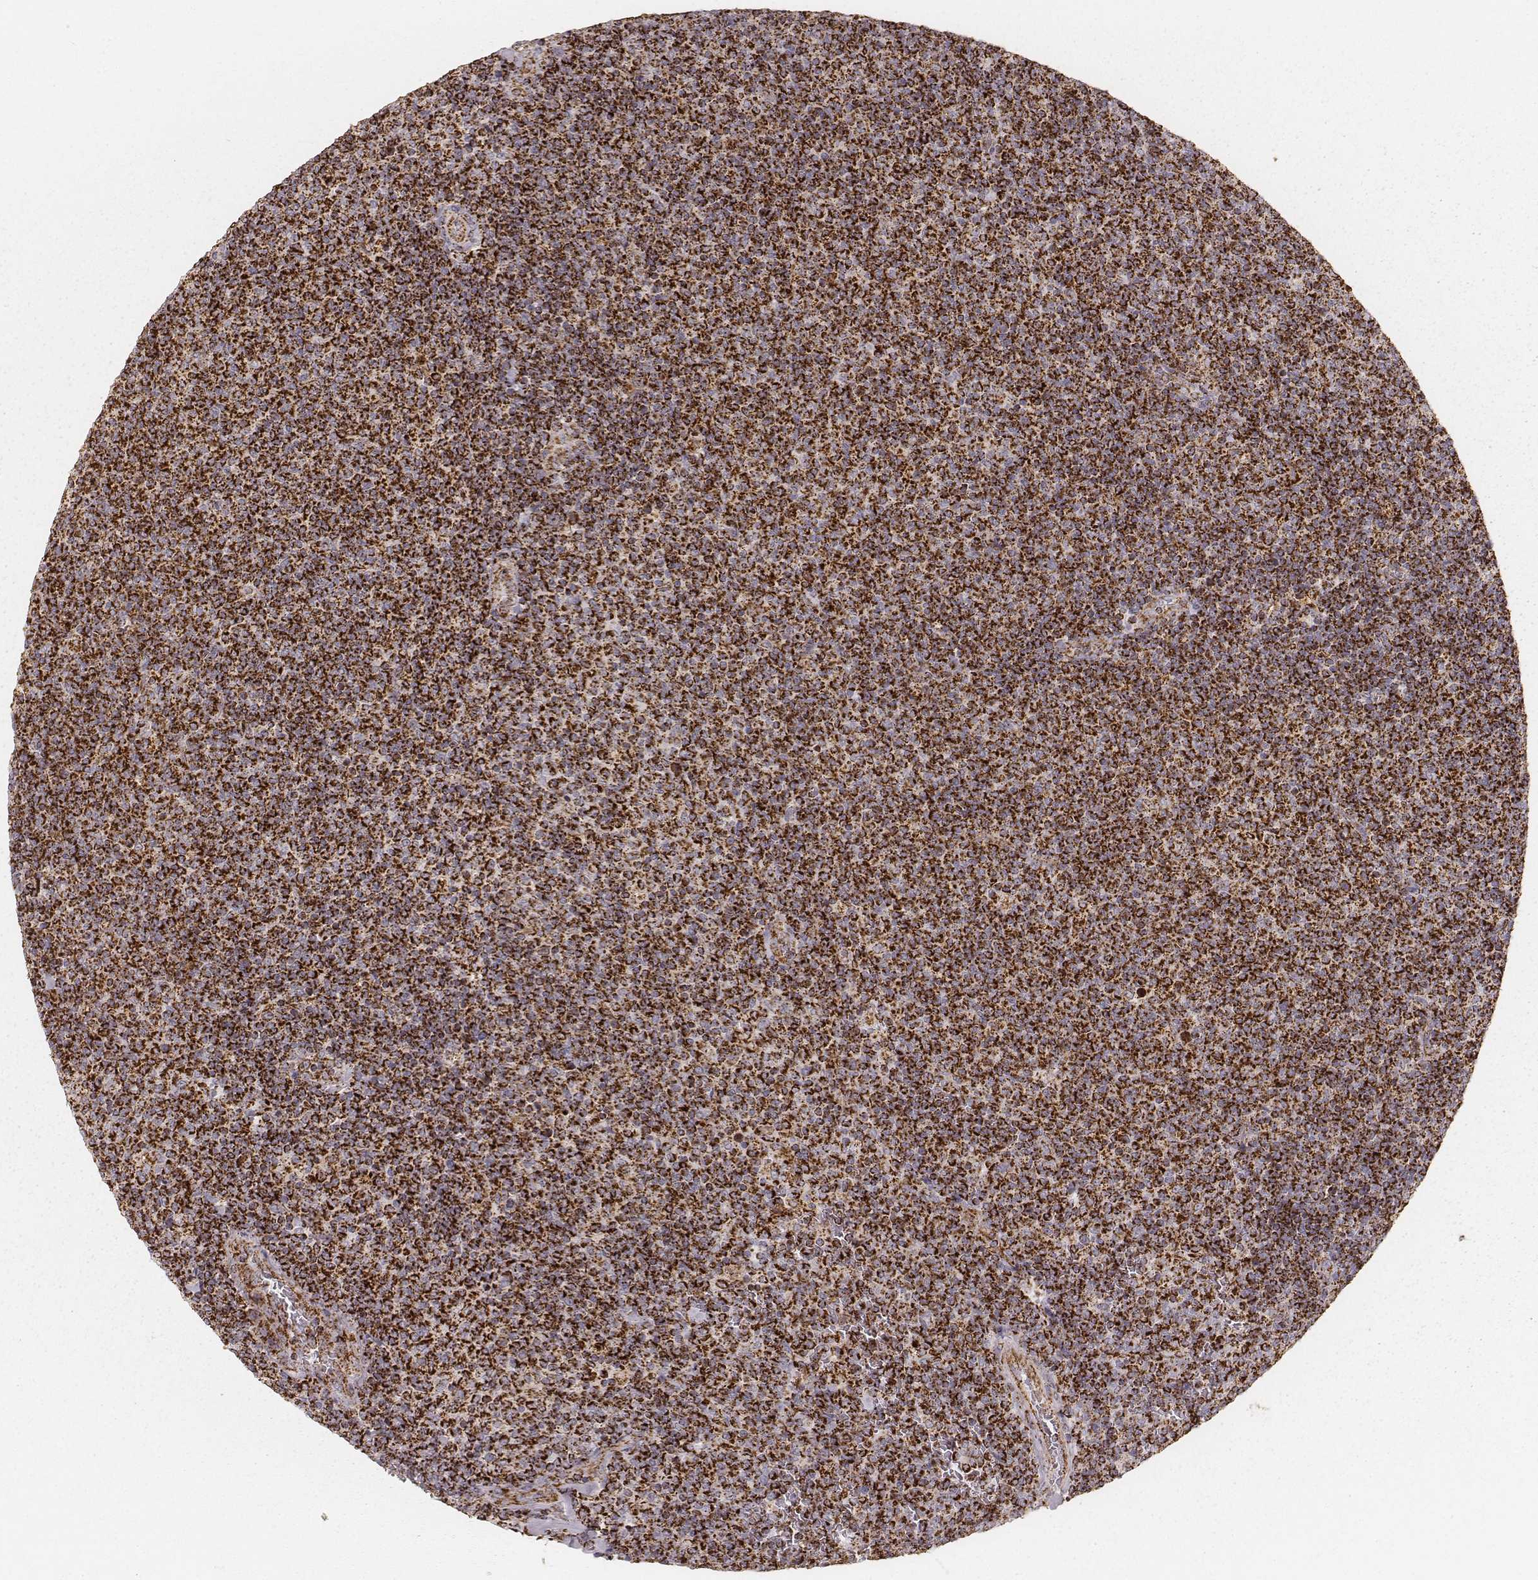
{"staining": {"intensity": "strong", "quantity": ">75%", "location": "cytoplasmic/membranous"}, "tissue": "lymphoma", "cell_type": "Tumor cells", "image_type": "cancer", "snomed": [{"axis": "morphology", "description": "Malignant lymphoma, non-Hodgkin's type, Low grade"}, {"axis": "topography", "description": "Lymph node"}], "caption": "Brown immunohistochemical staining in lymphoma demonstrates strong cytoplasmic/membranous positivity in approximately >75% of tumor cells.", "gene": "CS", "patient": {"sex": "male", "age": 52}}